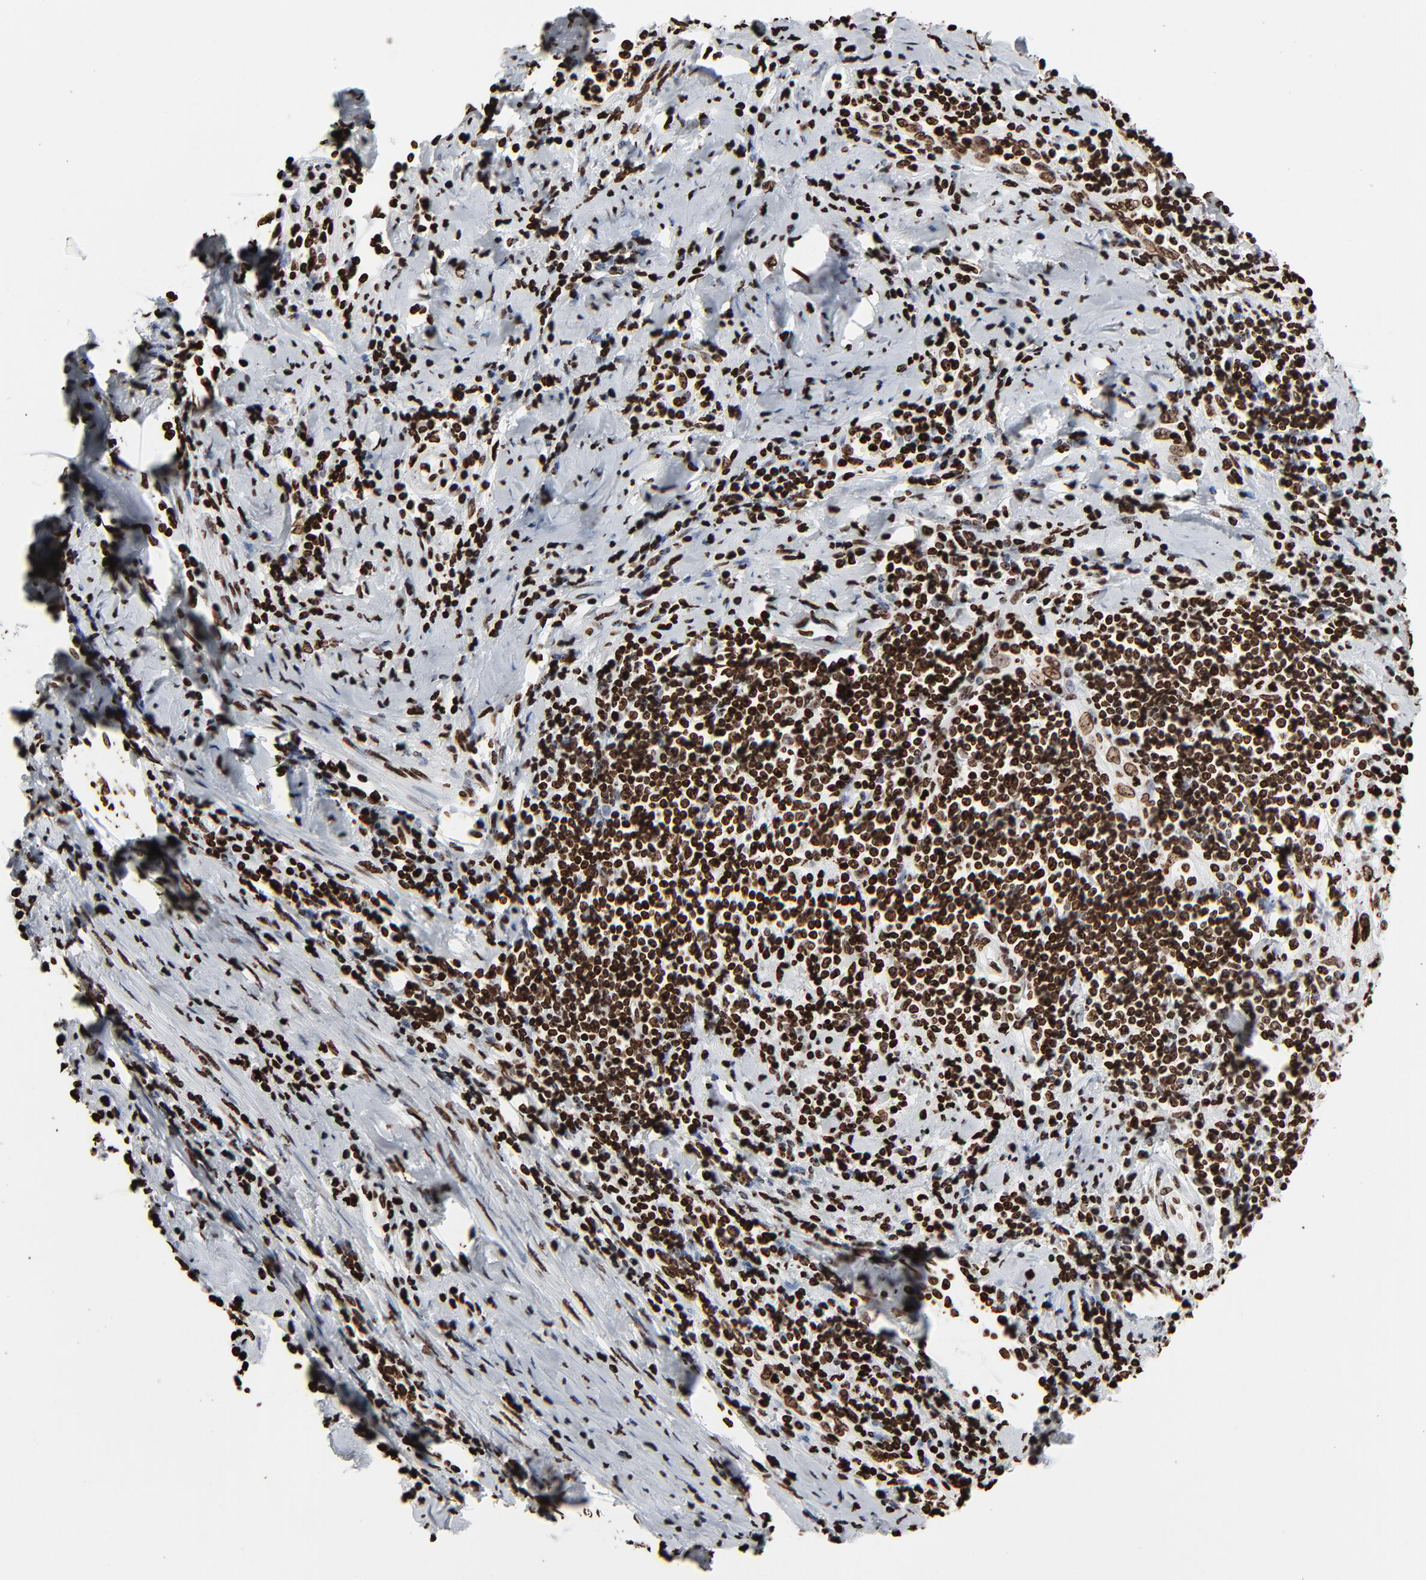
{"staining": {"intensity": "strong", "quantity": ">75%", "location": "nuclear"}, "tissue": "cervical cancer", "cell_type": "Tumor cells", "image_type": "cancer", "snomed": [{"axis": "morphology", "description": "Squamous cell carcinoma, NOS"}, {"axis": "topography", "description": "Cervix"}], "caption": "An immunohistochemistry (IHC) photomicrograph of tumor tissue is shown. Protein staining in brown shows strong nuclear positivity in squamous cell carcinoma (cervical) within tumor cells. The protein of interest is stained brown, and the nuclei are stained in blue (DAB (3,3'-diaminobenzidine) IHC with brightfield microscopy, high magnification).", "gene": "H3-4", "patient": {"sex": "female", "age": 53}}